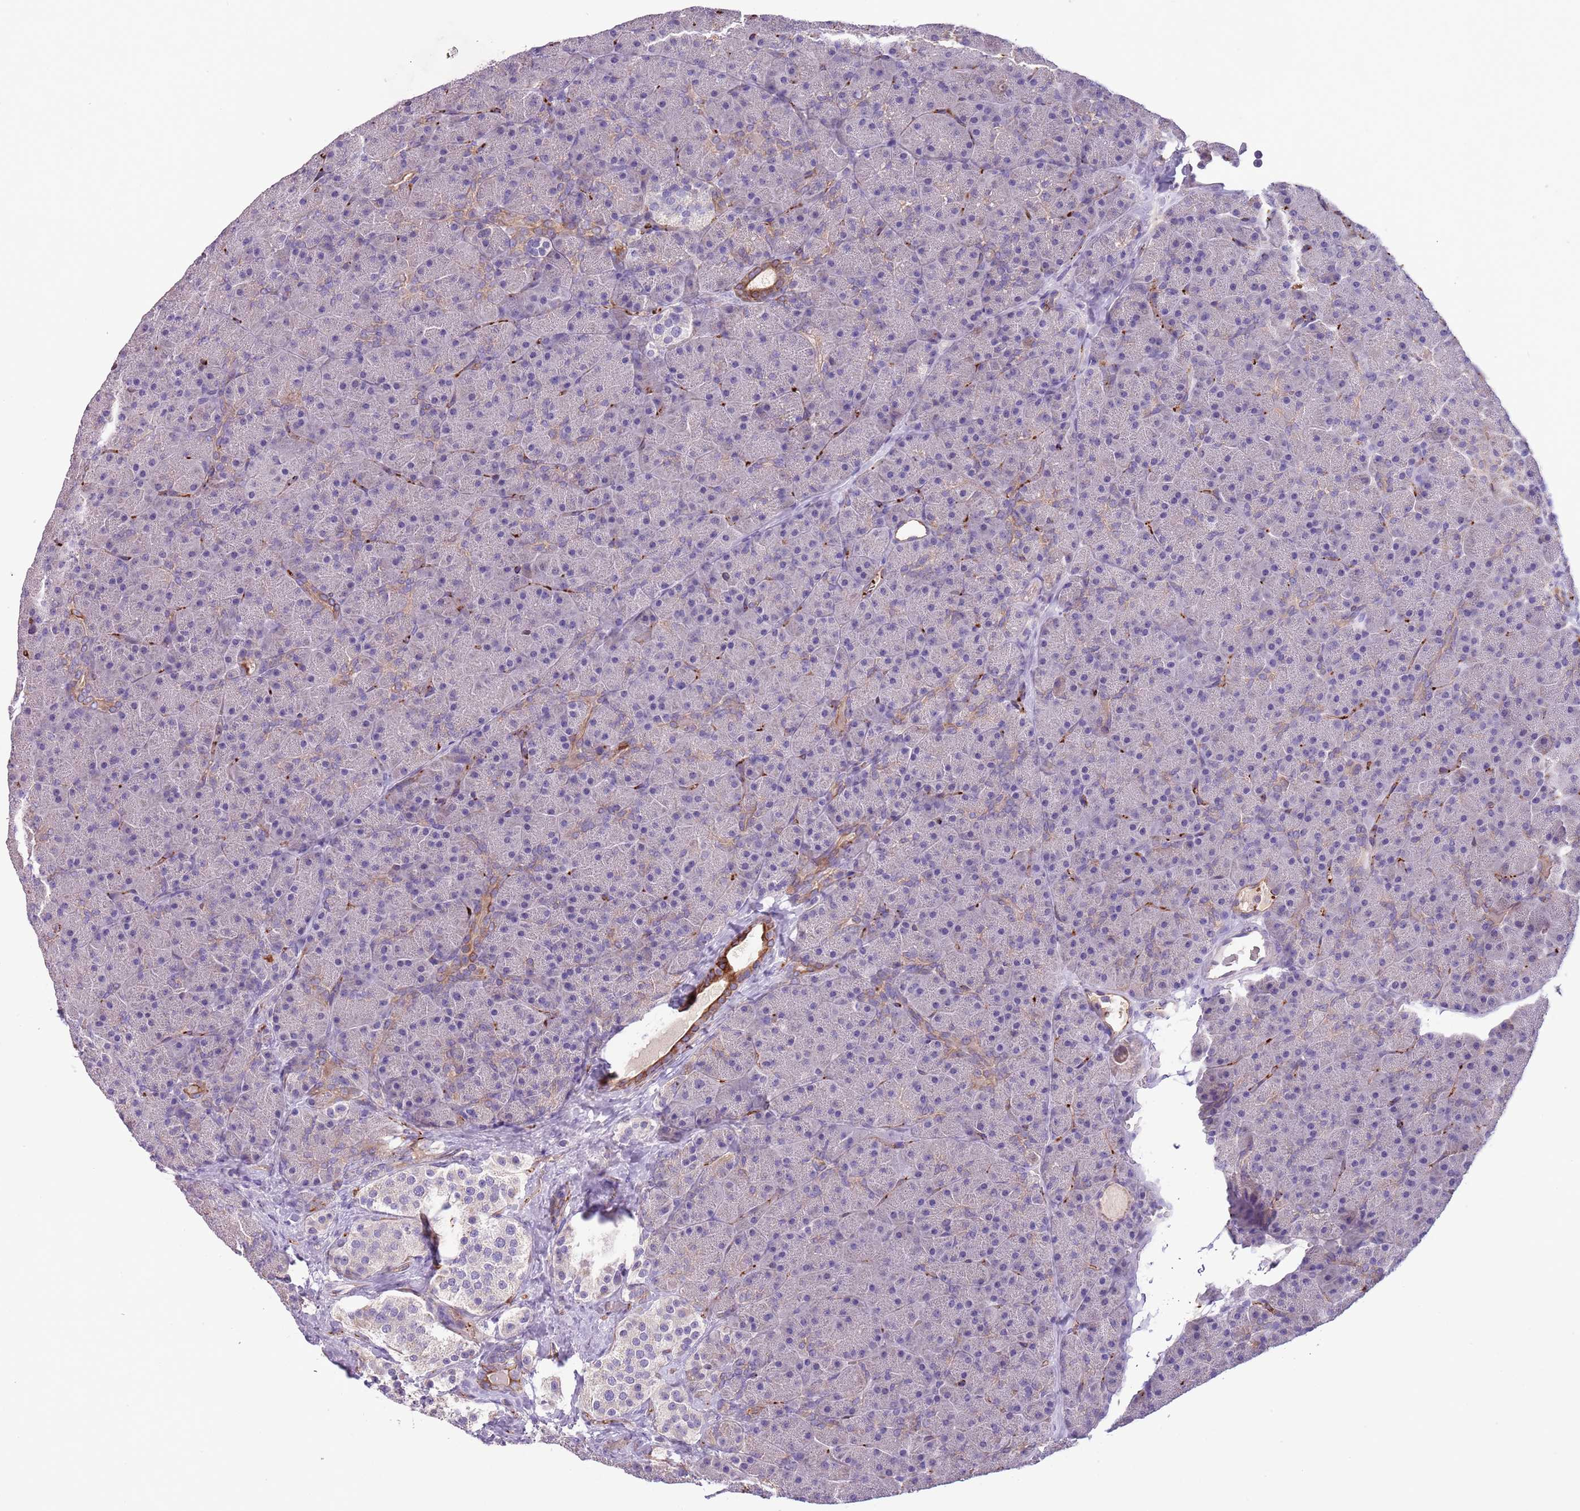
{"staining": {"intensity": "strong", "quantity": "<25%", "location": "cytoplasmic/membranous"}, "tissue": "pancreas", "cell_type": "Exocrine glandular cells", "image_type": "normal", "snomed": [{"axis": "morphology", "description": "Normal tissue, NOS"}, {"axis": "topography", "description": "Pancreas"}], "caption": "Immunohistochemistry (IHC) image of unremarkable pancreas stained for a protein (brown), which shows medium levels of strong cytoplasmic/membranous positivity in approximately <25% of exocrine glandular cells.", "gene": "HES3", "patient": {"sex": "male", "age": 36}}